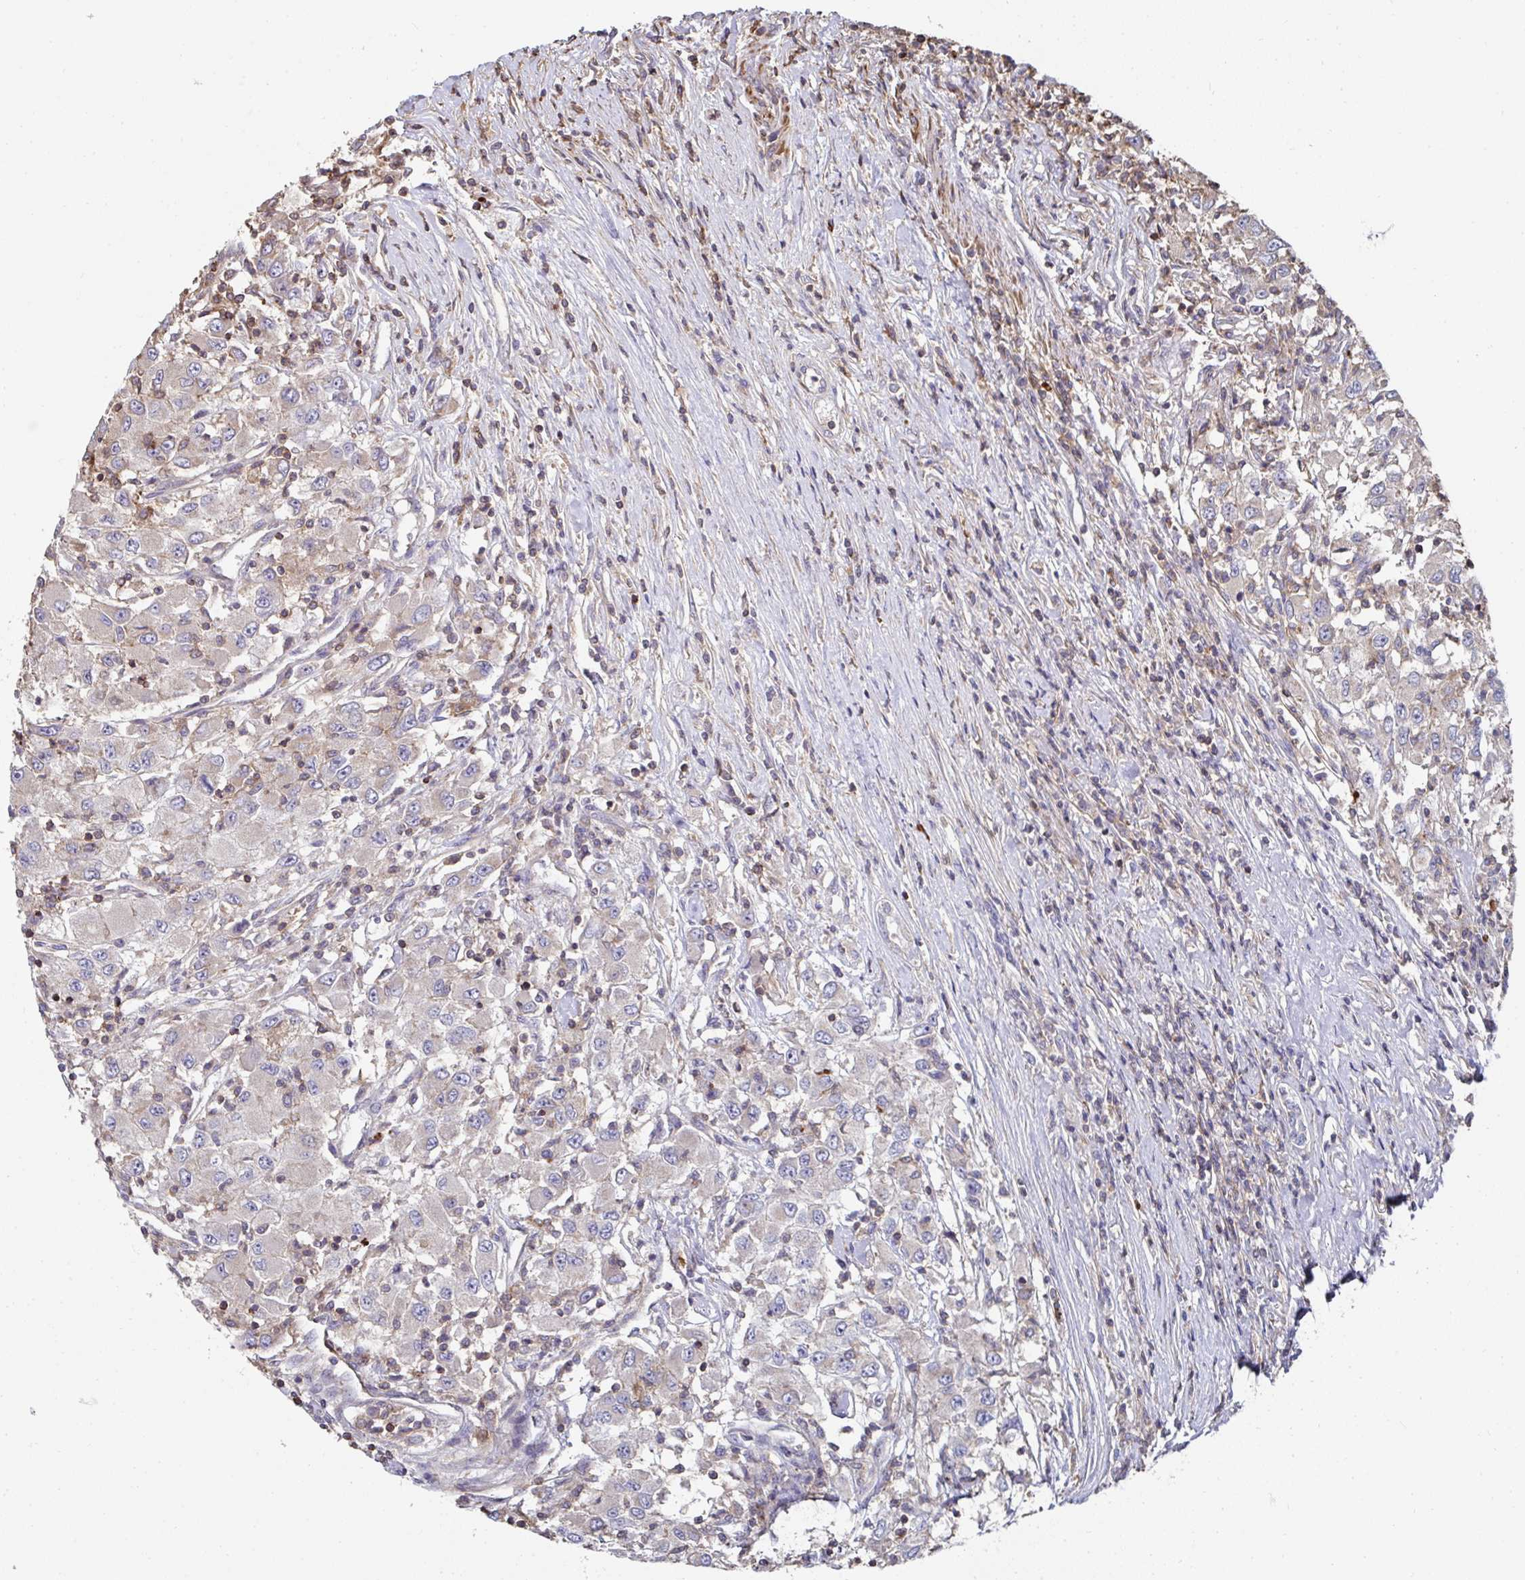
{"staining": {"intensity": "negative", "quantity": "none", "location": "none"}, "tissue": "renal cancer", "cell_type": "Tumor cells", "image_type": "cancer", "snomed": [{"axis": "morphology", "description": "Adenocarcinoma, NOS"}, {"axis": "topography", "description": "Kidney"}], "caption": "High power microscopy micrograph of an IHC photomicrograph of renal cancer (adenocarcinoma), revealing no significant positivity in tumor cells.", "gene": "DZANK1", "patient": {"sex": "female", "age": 67}}